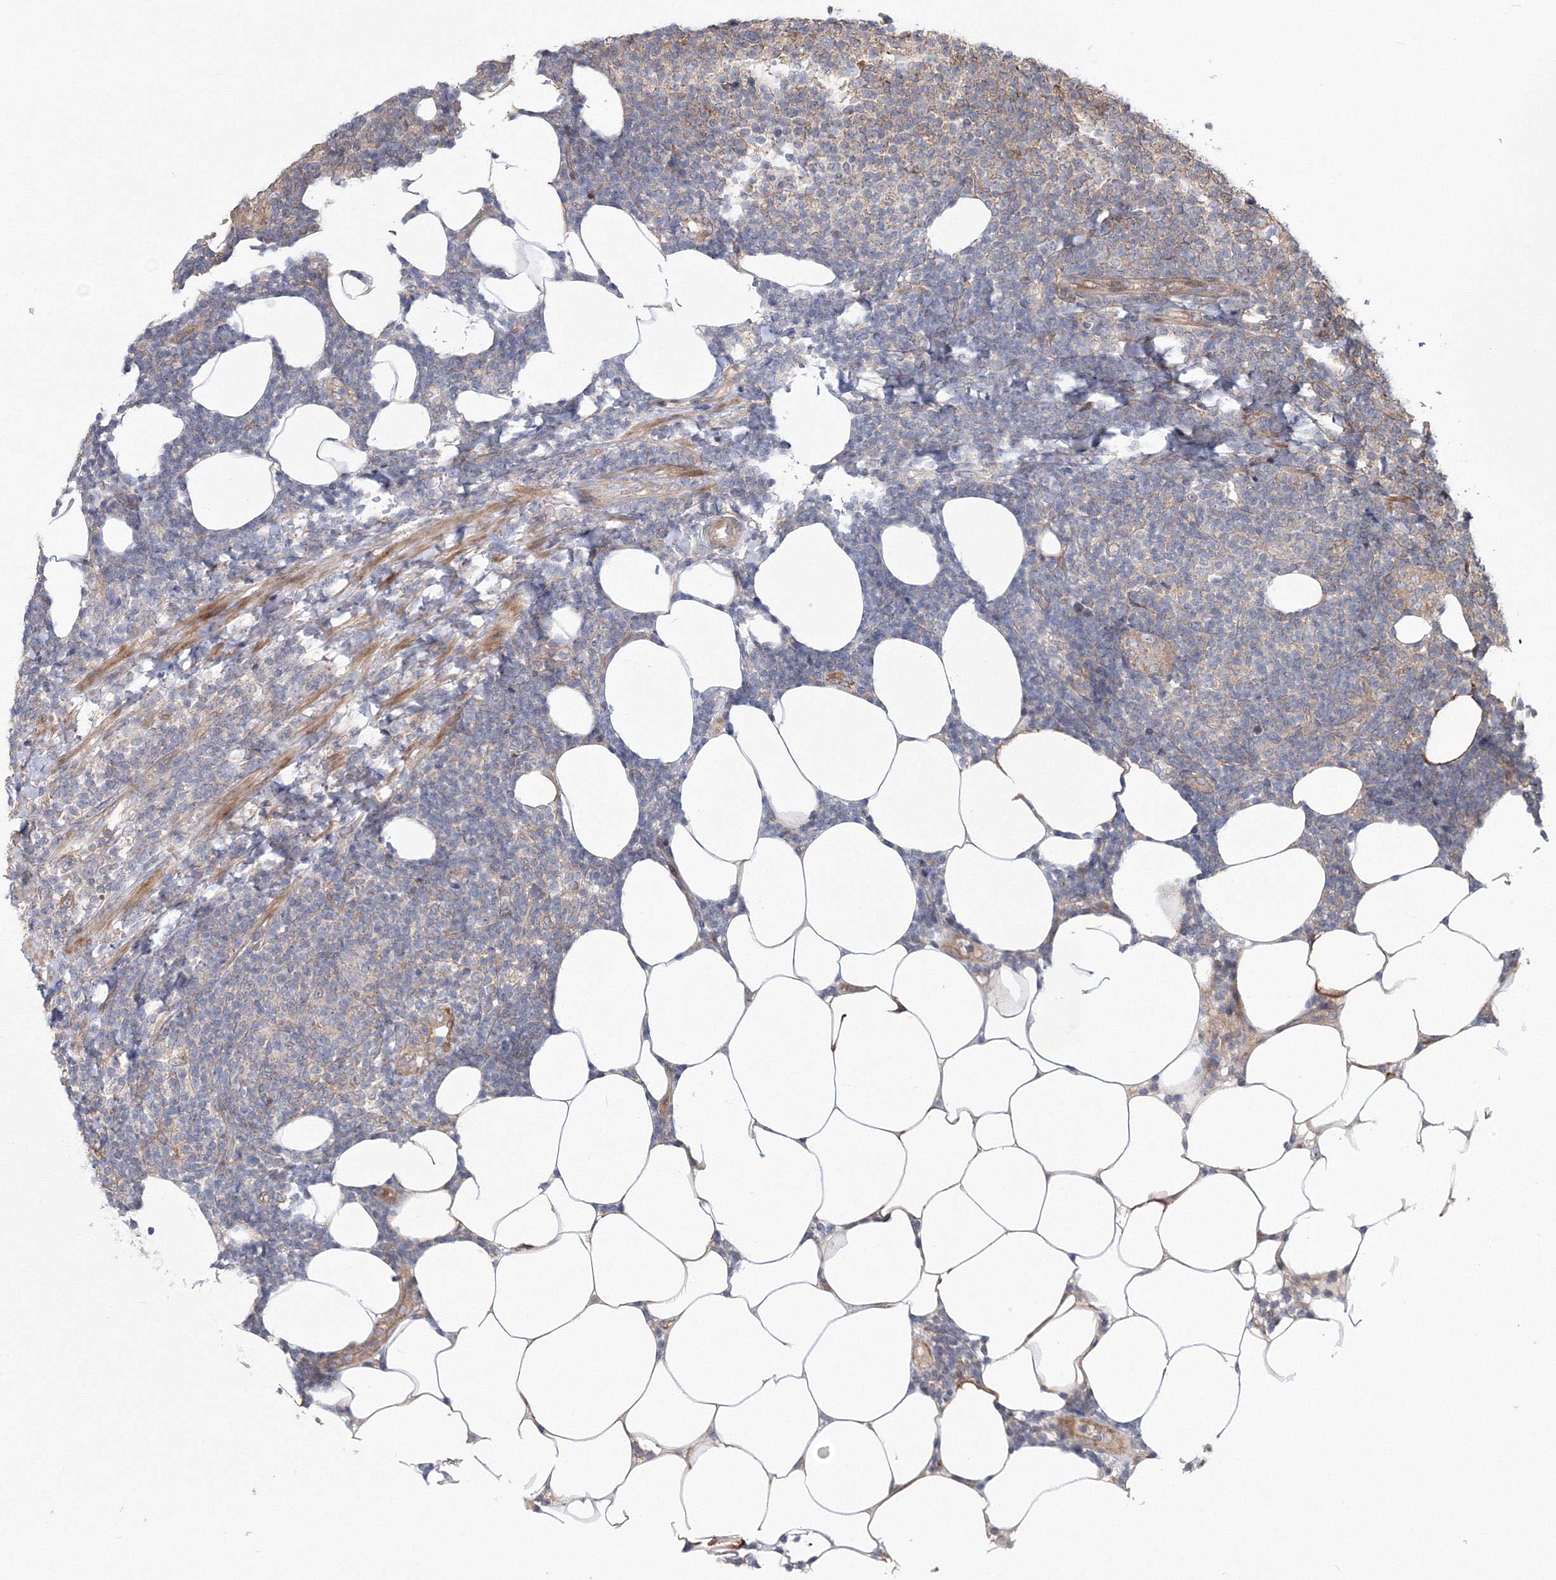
{"staining": {"intensity": "negative", "quantity": "none", "location": "none"}, "tissue": "lymphoma", "cell_type": "Tumor cells", "image_type": "cancer", "snomed": [{"axis": "morphology", "description": "Malignant lymphoma, non-Hodgkin's type, Low grade"}, {"axis": "topography", "description": "Lymph node"}], "caption": "Tumor cells show no significant staining in low-grade malignant lymphoma, non-Hodgkin's type.", "gene": "RANBP3L", "patient": {"sex": "male", "age": 66}}